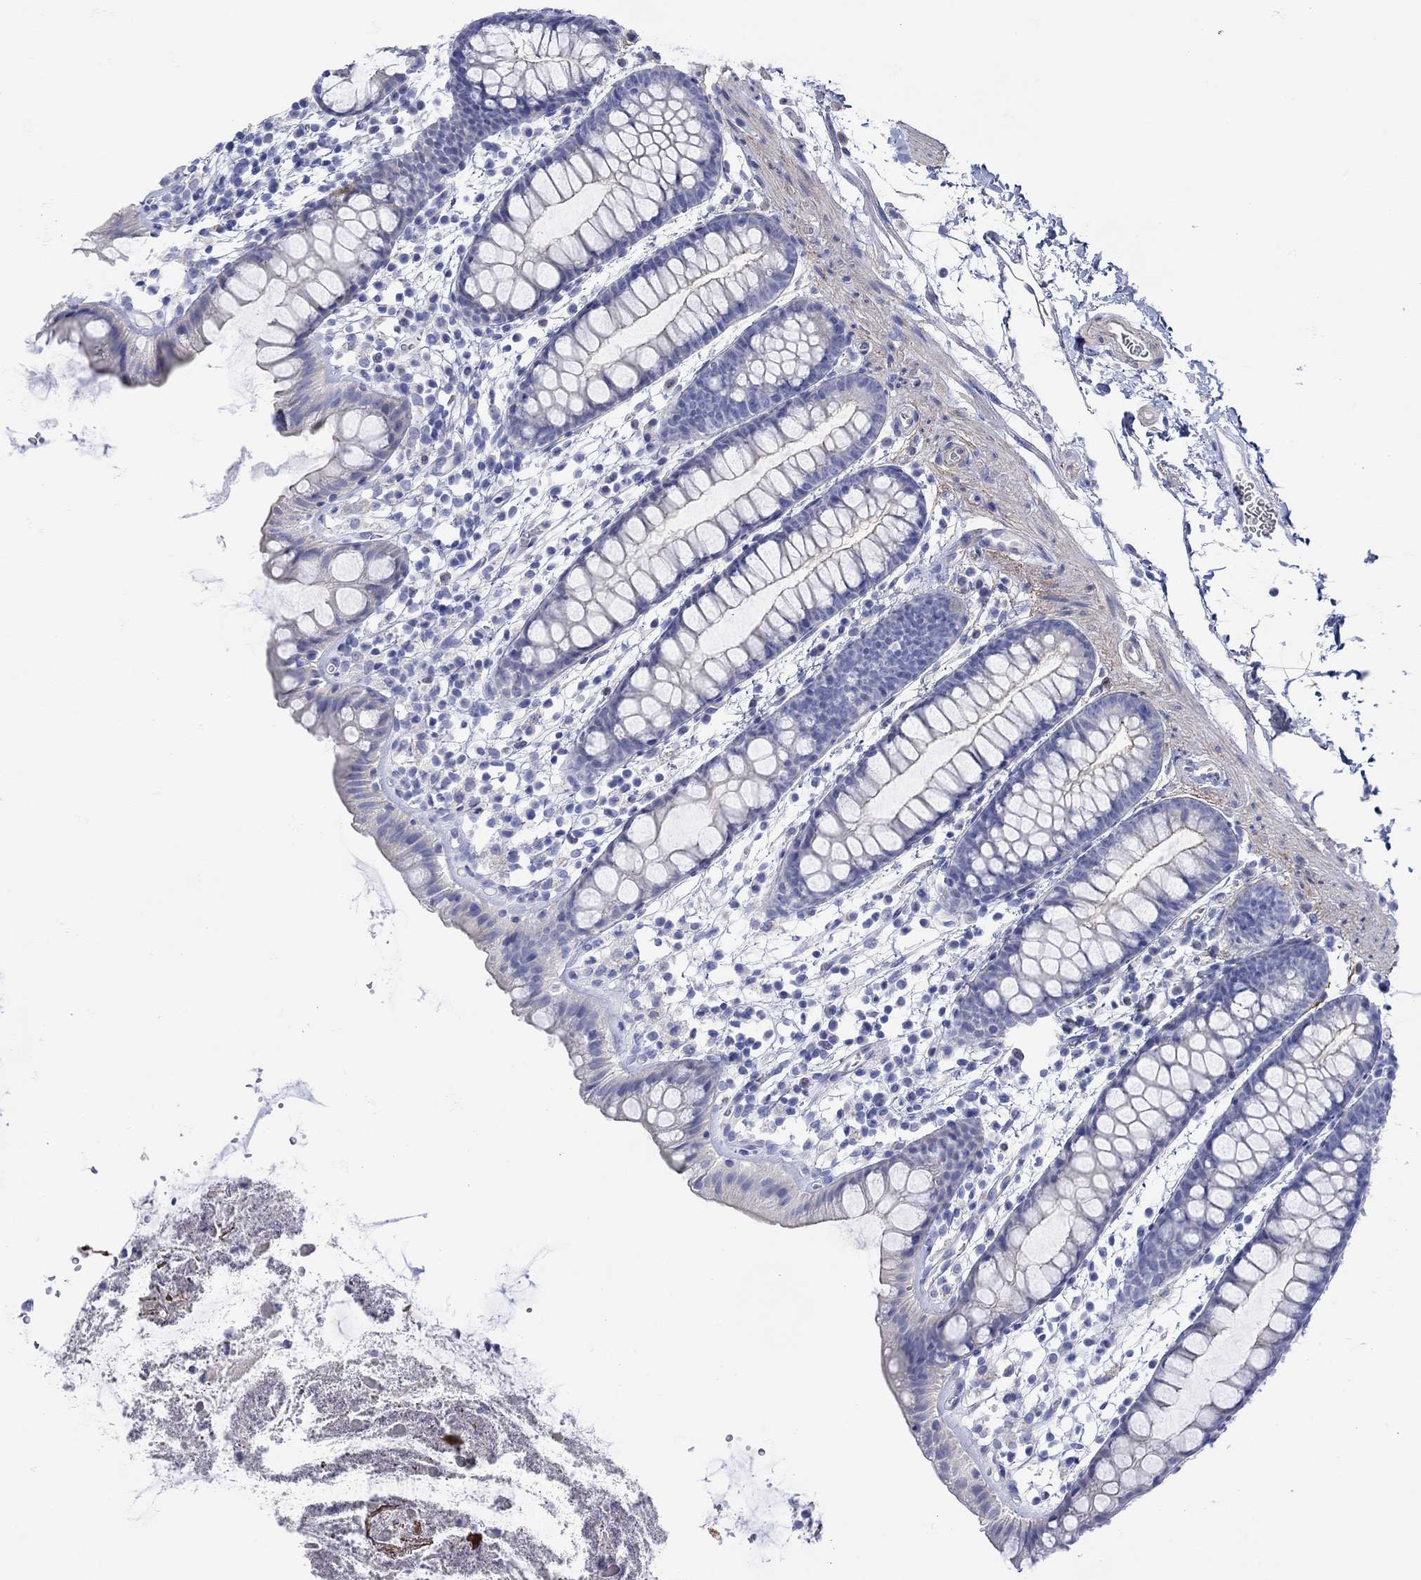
{"staining": {"intensity": "moderate", "quantity": "<25%", "location": "cytoplasmic/membranous"}, "tissue": "rectum", "cell_type": "Glandular cells", "image_type": "normal", "snomed": [{"axis": "morphology", "description": "Normal tissue, NOS"}, {"axis": "topography", "description": "Rectum"}], "caption": "This is a micrograph of IHC staining of unremarkable rectum, which shows moderate staining in the cytoplasmic/membranous of glandular cells.", "gene": "ANKMY1", "patient": {"sex": "male", "age": 57}}